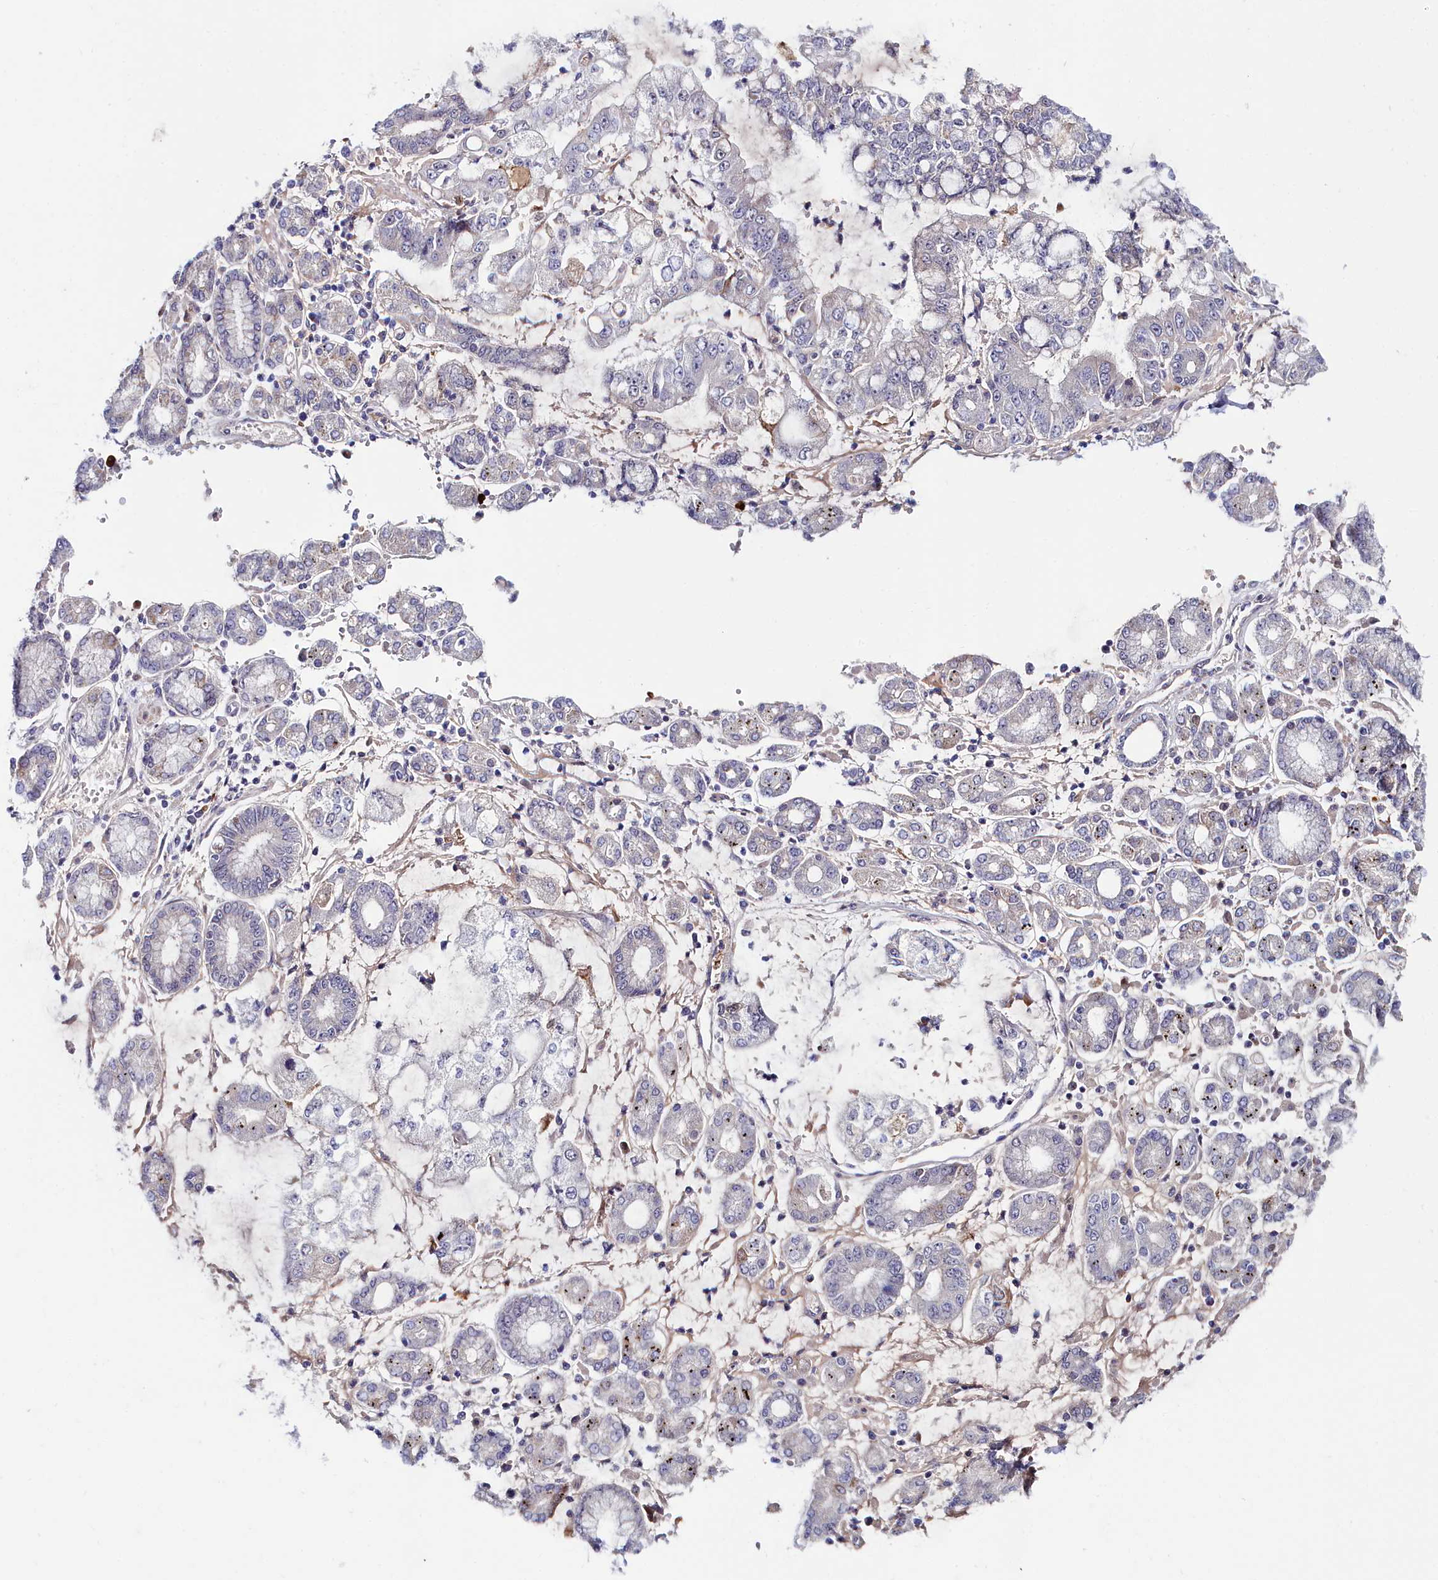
{"staining": {"intensity": "negative", "quantity": "none", "location": "none"}, "tissue": "stomach cancer", "cell_type": "Tumor cells", "image_type": "cancer", "snomed": [{"axis": "morphology", "description": "Adenocarcinoma, NOS"}, {"axis": "topography", "description": "Stomach"}], "caption": "Immunohistochemistry (IHC) photomicrograph of neoplastic tissue: human stomach adenocarcinoma stained with DAB (3,3'-diaminobenzidine) exhibits no significant protein positivity in tumor cells. (DAB (3,3'-diaminobenzidine) IHC visualized using brightfield microscopy, high magnification).", "gene": "KCTD18", "patient": {"sex": "male", "age": 76}}